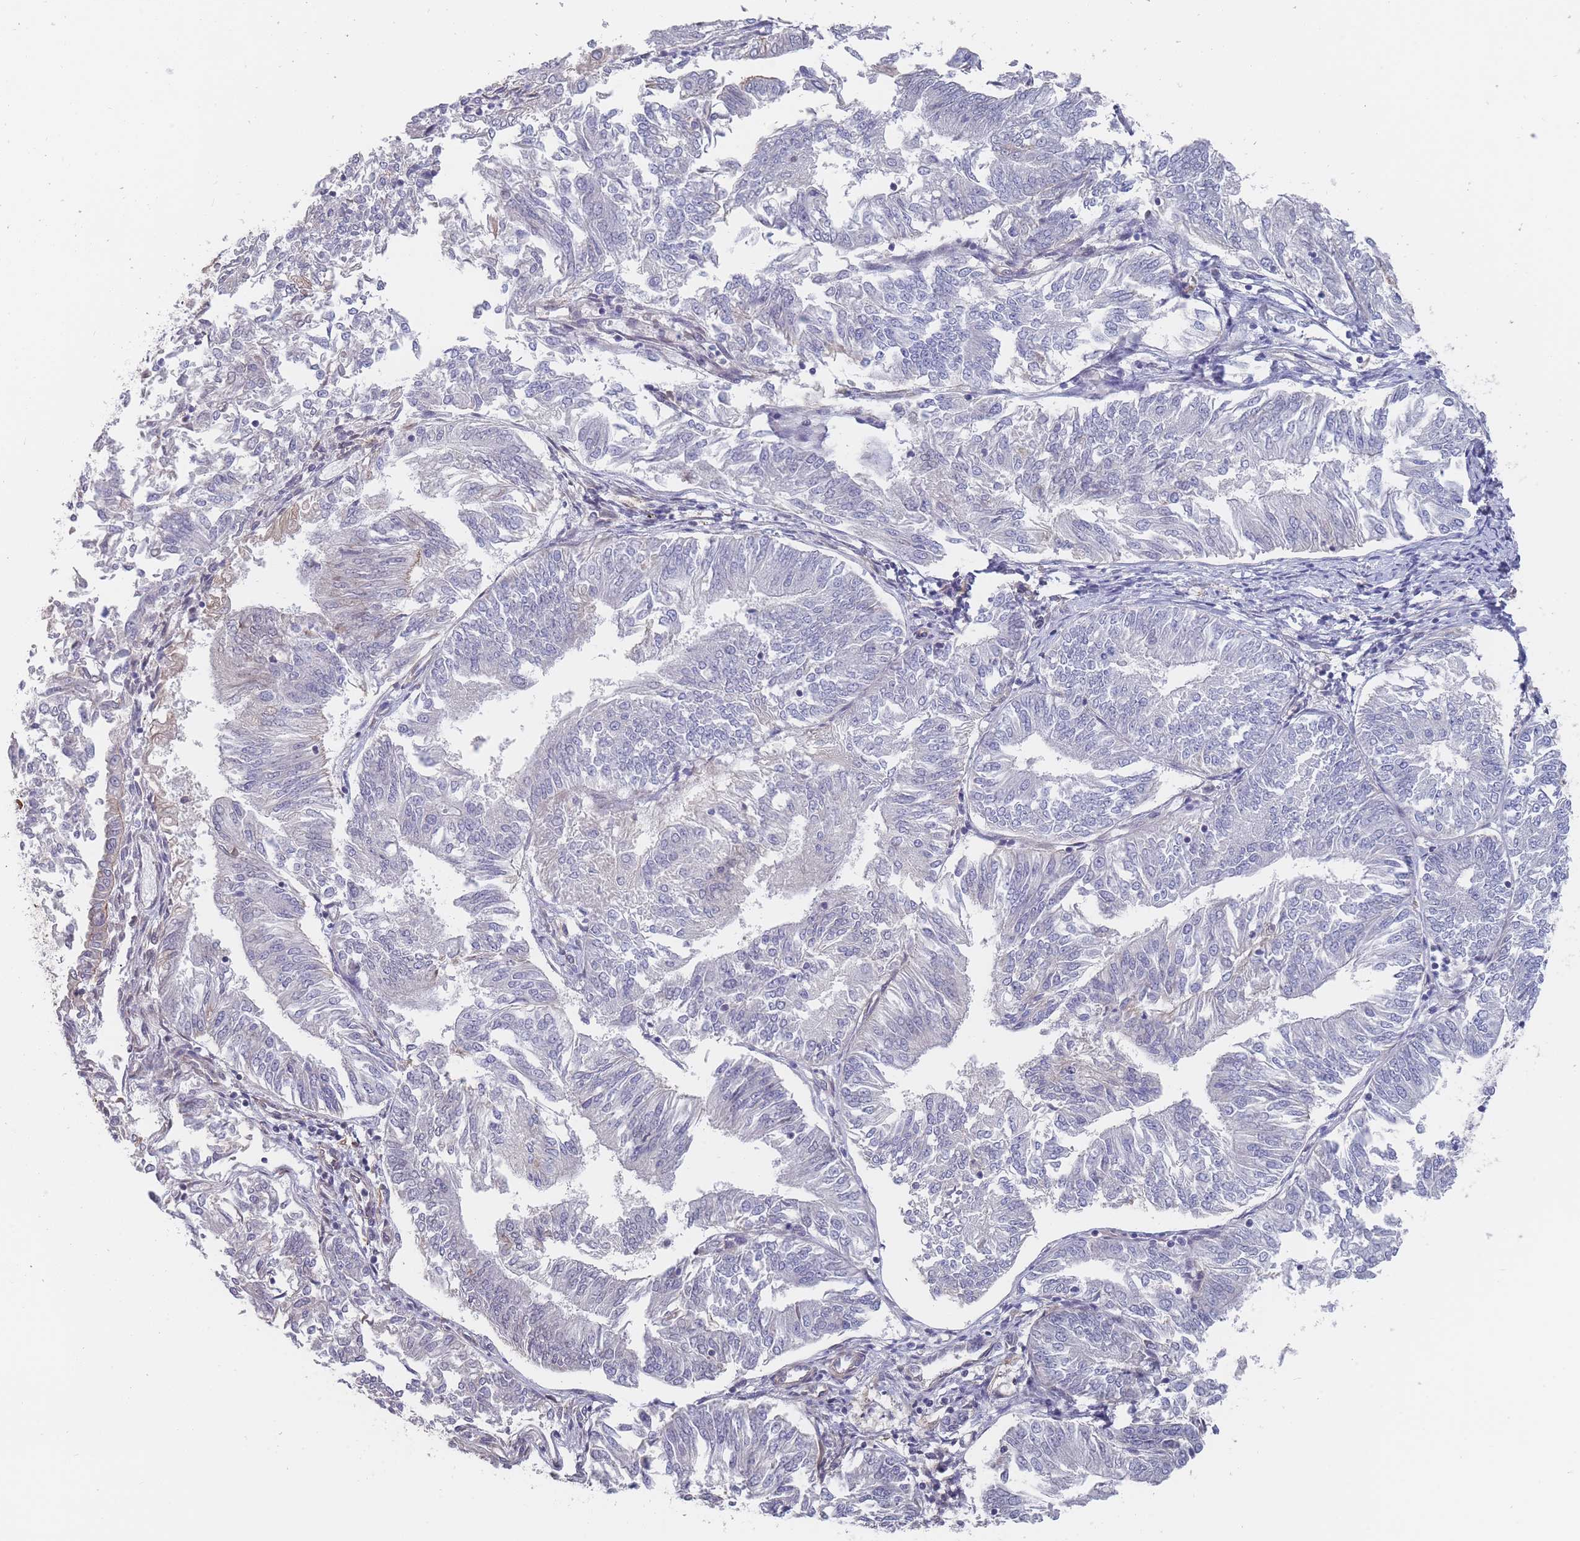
{"staining": {"intensity": "negative", "quantity": "none", "location": "none"}, "tissue": "endometrial cancer", "cell_type": "Tumor cells", "image_type": "cancer", "snomed": [{"axis": "morphology", "description": "Adenocarcinoma, NOS"}, {"axis": "topography", "description": "Endometrium"}], "caption": "This is a photomicrograph of IHC staining of endometrial cancer, which shows no expression in tumor cells. Nuclei are stained in blue.", "gene": "SLC1A6", "patient": {"sex": "female", "age": 58}}